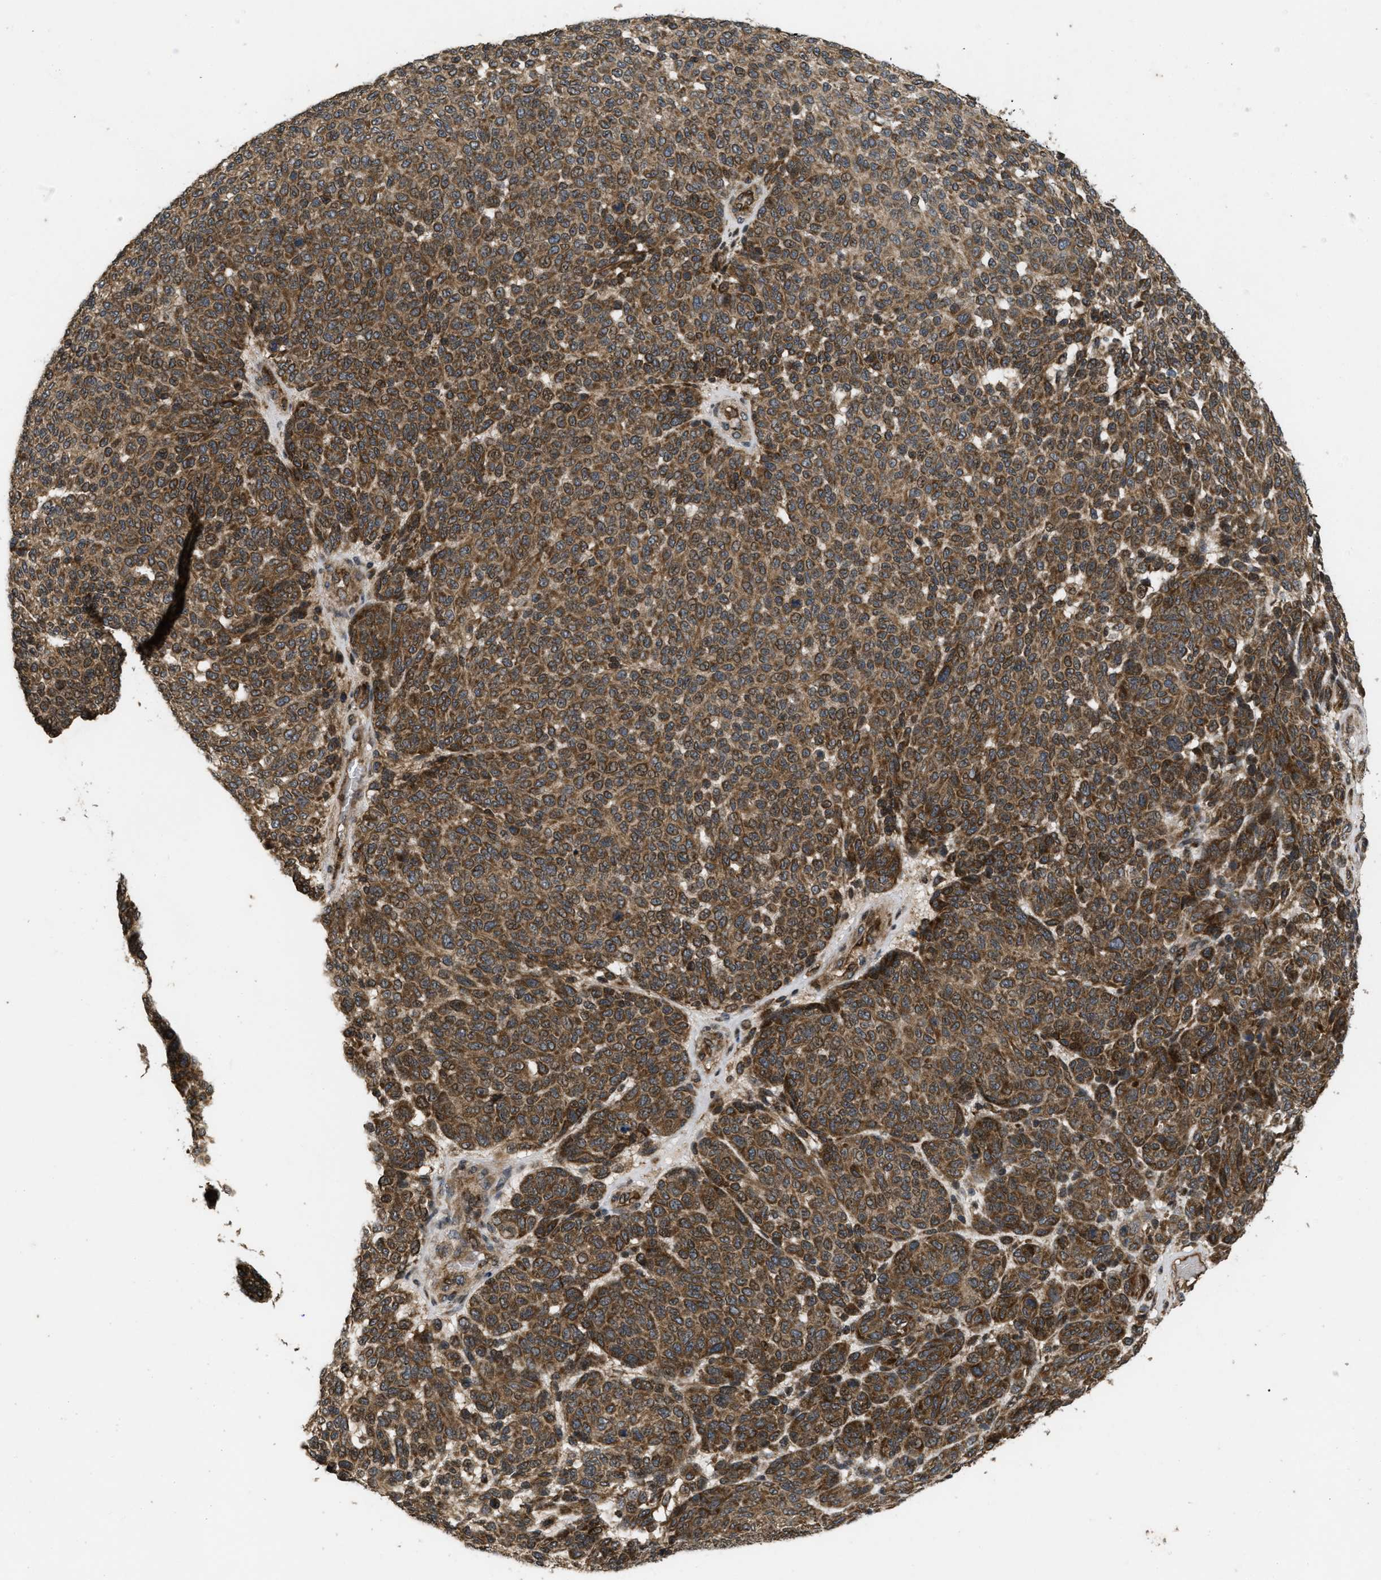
{"staining": {"intensity": "moderate", "quantity": ">75%", "location": "cytoplasmic/membranous"}, "tissue": "melanoma", "cell_type": "Tumor cells", "image_type": "cancer", "snomed": [{"axis": "morphology", "description": "Malignant melanoma, NOS"}, {"axis": "topography", "description": "Skin"}], "caption": "Human malignant melanoma stained with a protein marker exhibits moderate staining in tumor cells.", "gene": "SPTLC1", "patient": {"sex": "male", "age": 59}}